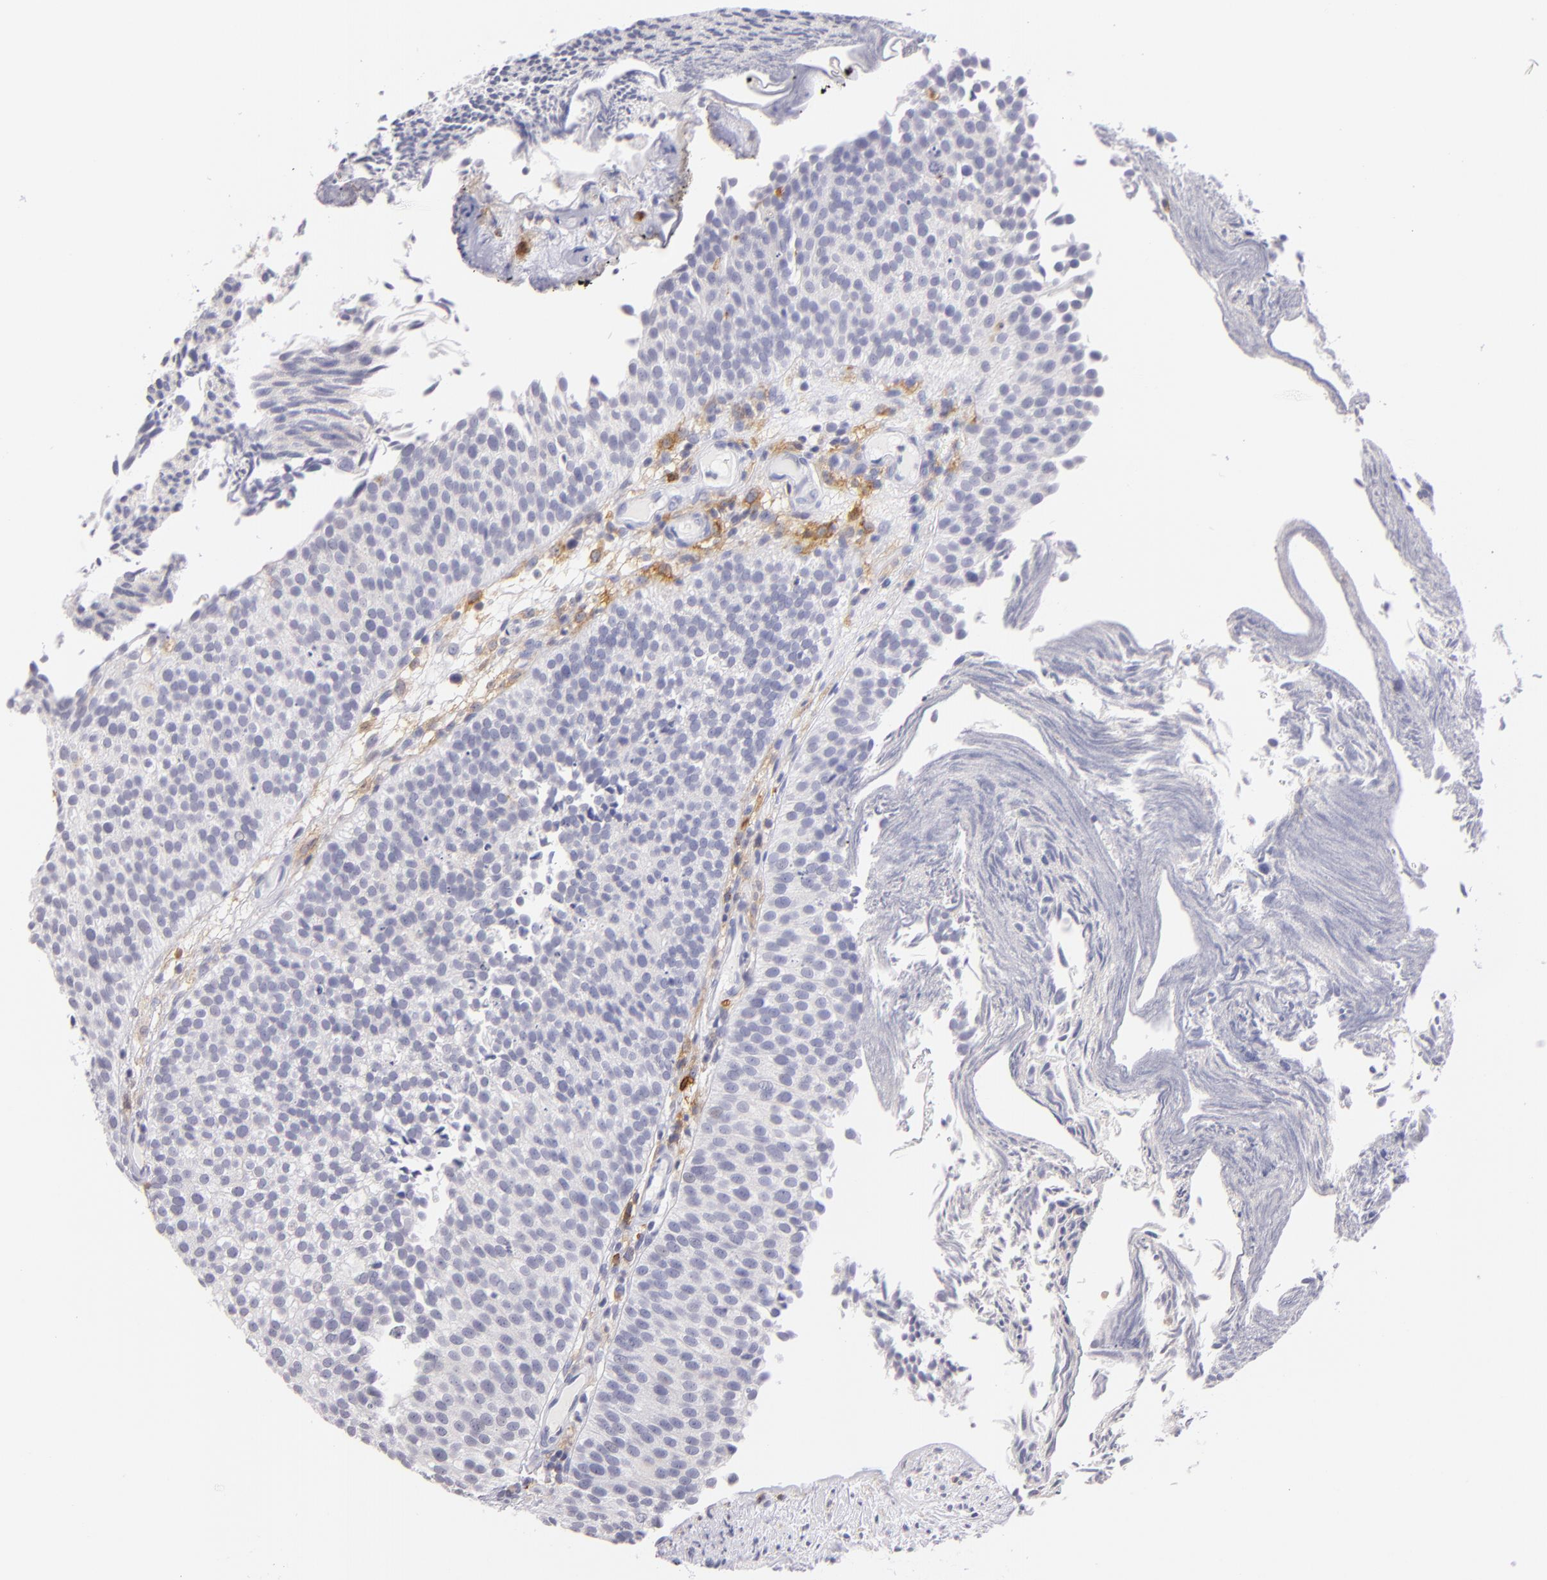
{"staining": {"intensity": "negative", "quantity": "none", "location": "none"}, "tissue": "urothelial cancer", "cell_type": "Tumor cells", "image_type": "cancer", "snomed": [{"axis": "morphology", "description": "Urothelial carcinoma, Low grade"}, {"axis": "topography", "description": "Urinary bladder"}], "caption": "A micrograph of urothelial carcinoma (low-grade) stained for a protein exhibits no brown staining in tumor cells.", "gene": "IL2RA", "patient": {"sex": "male", "age": 84}}